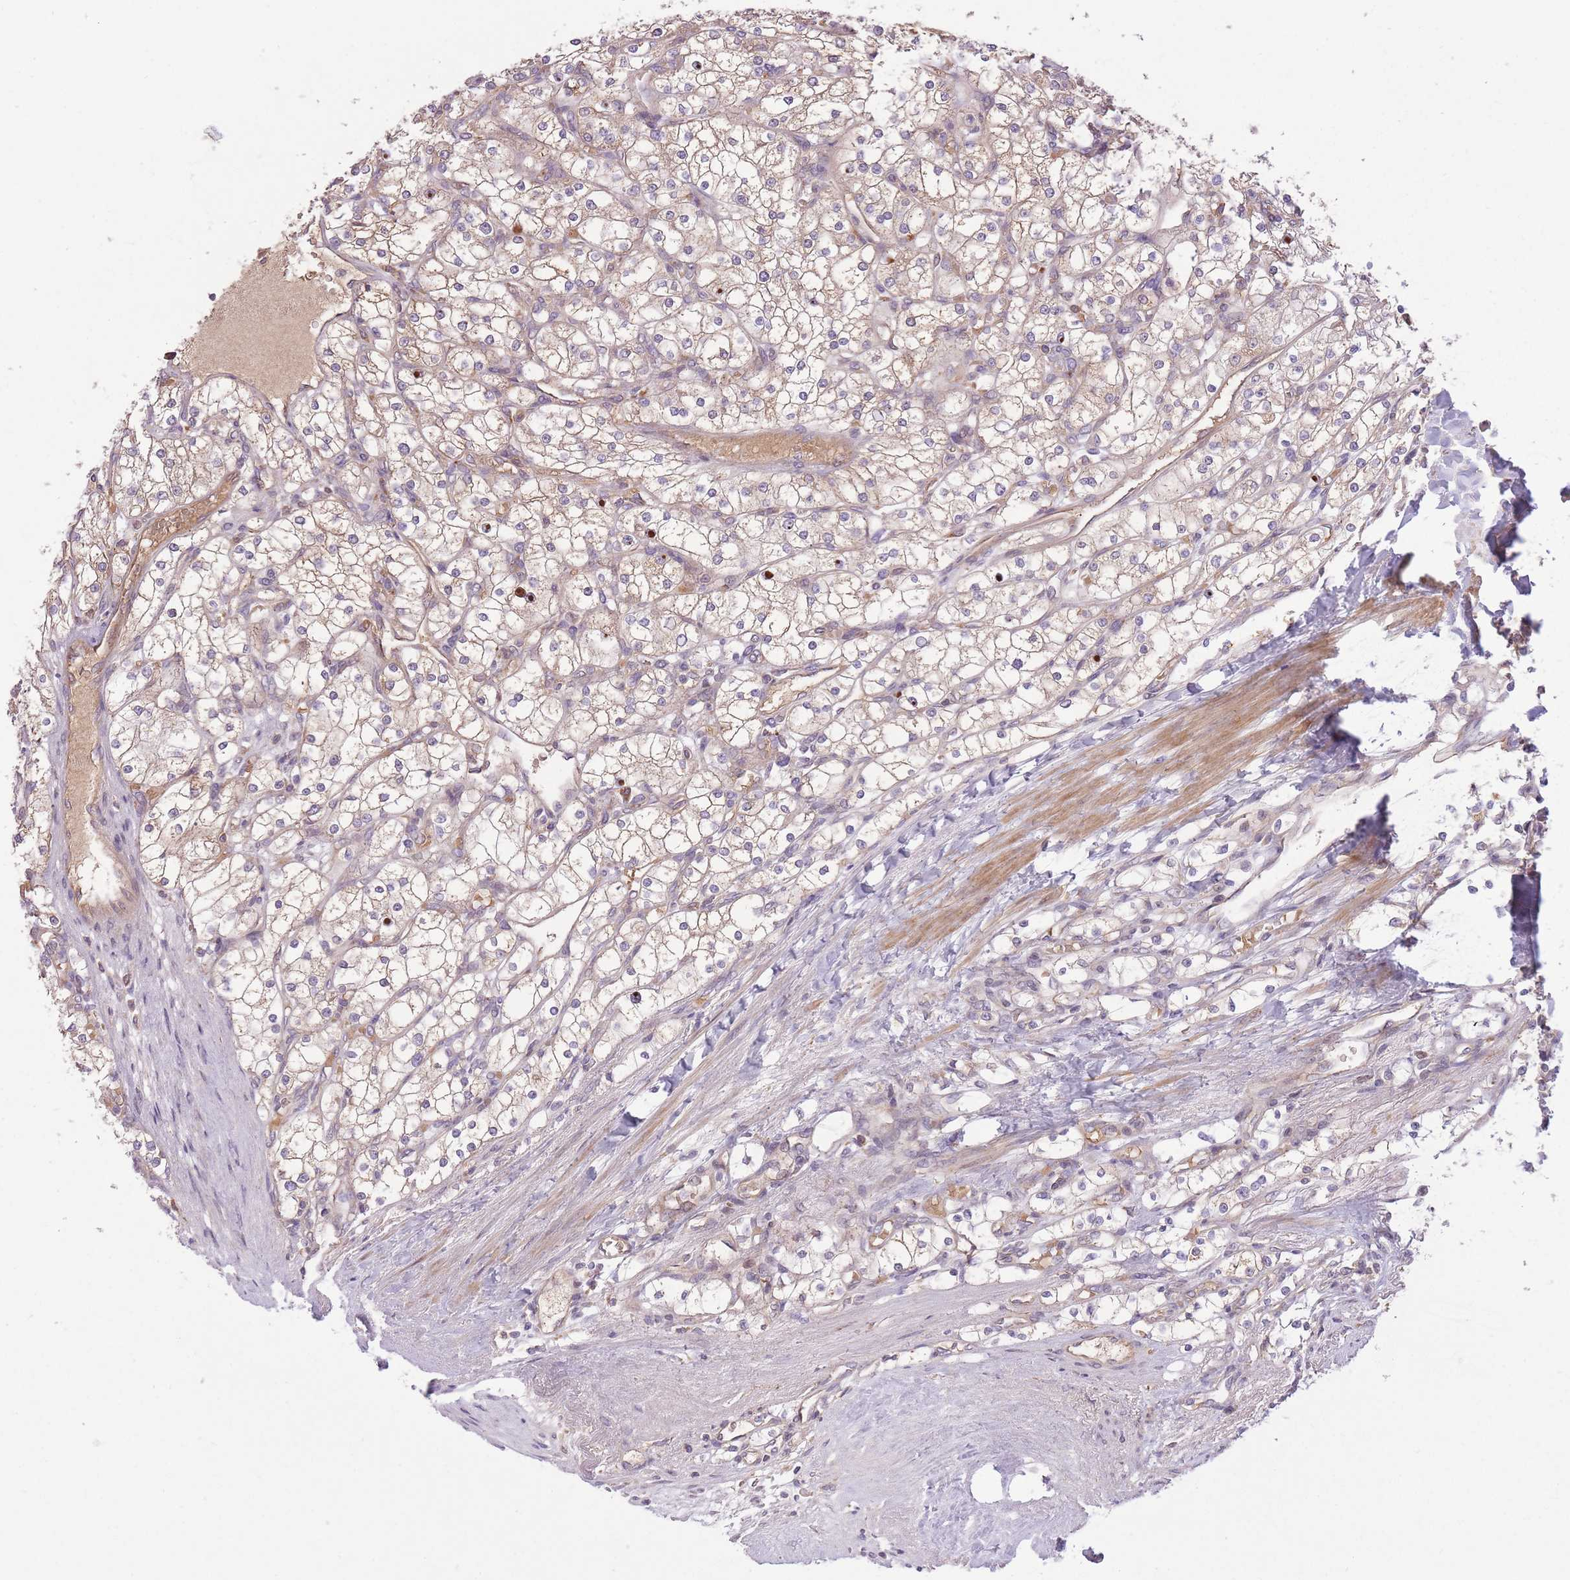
{"staining": {"intensity": "weak", "quantity": ">75%", "location": "cytoplasmic/membranous"}, "tissue": "renal cancer", "cell_type": "Tumor cells", "image_type": "cancer", "snomed": [{"axis": "morphology", "description": "Adenocarcinoma, NOS"}, {"axis": "topography", "description": "Kidney"}], "caption": "The immunohistochemical stain shows weak cytoplasmic/membranous positivity in tumor cells of renal cancer (adenocarcinoma) tissue.", "gene": "POLR3F", "patient": {"sex": "male", "age": 80}}